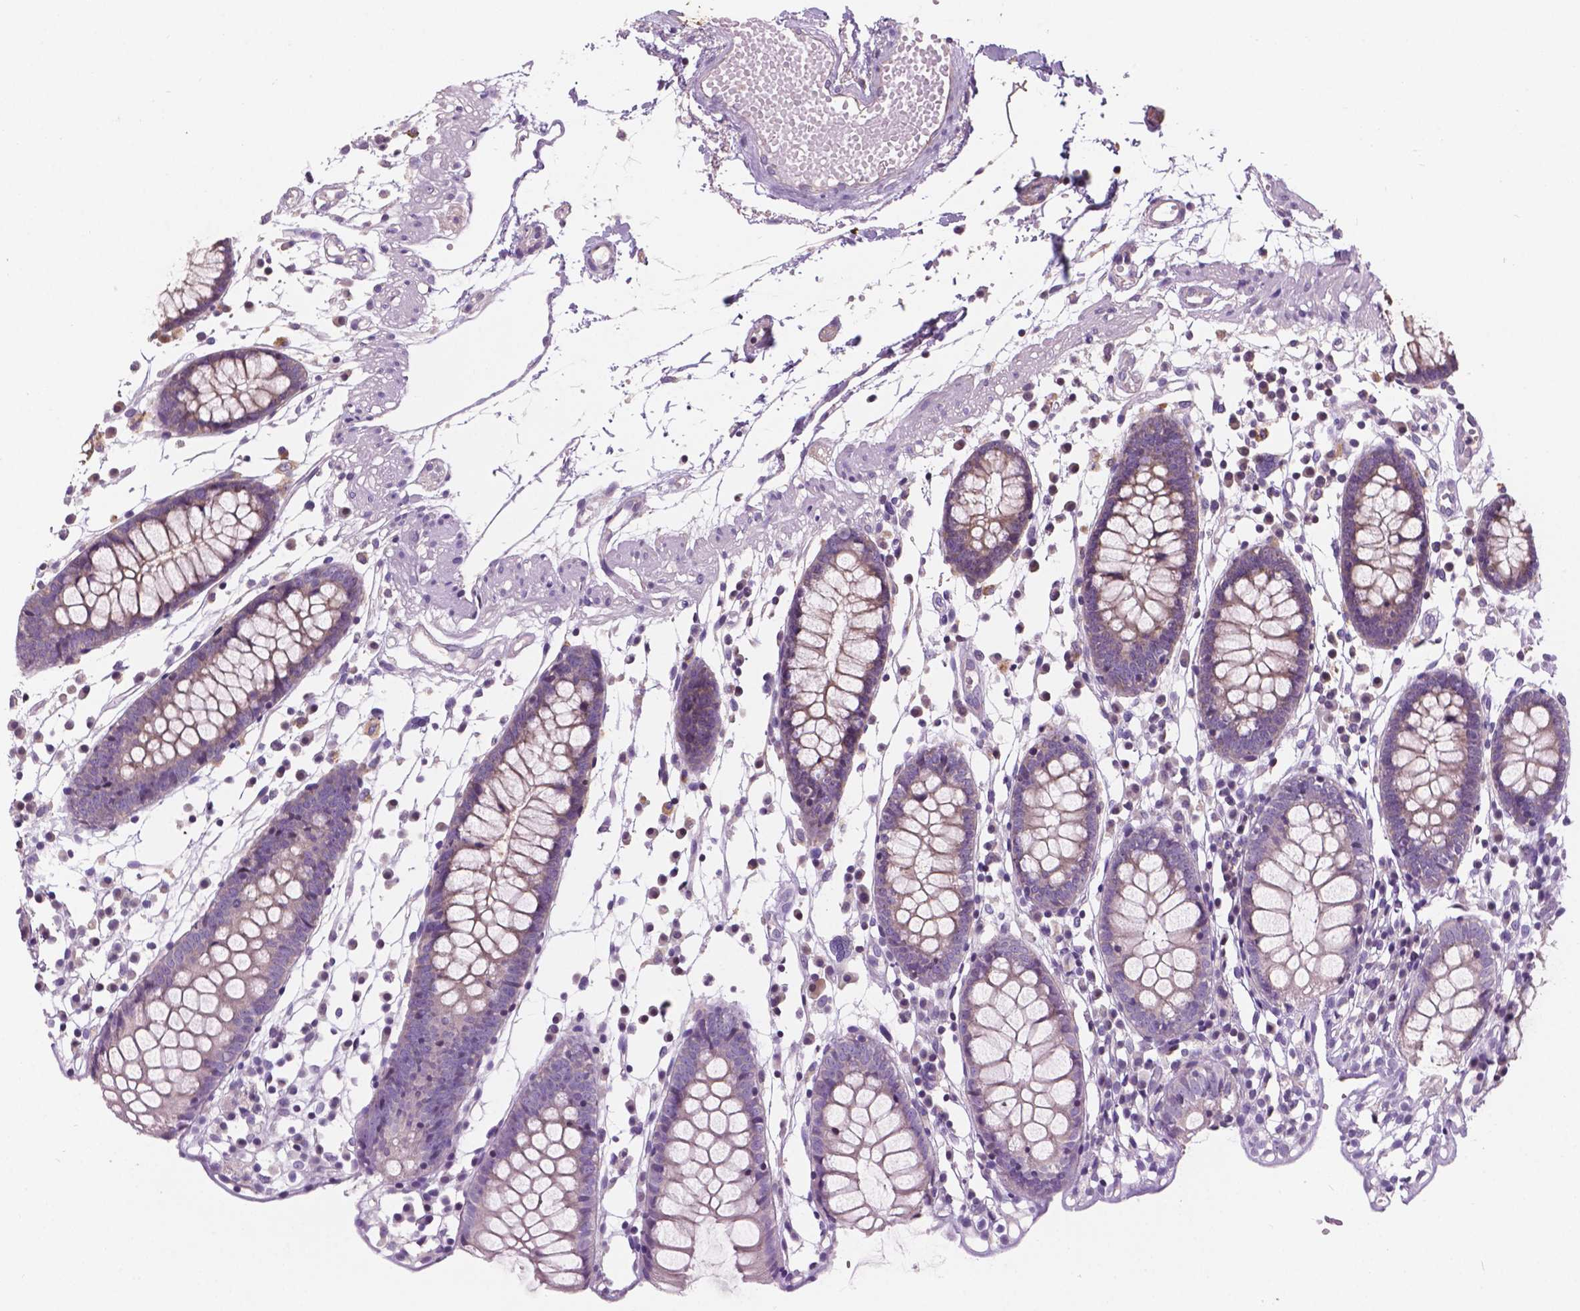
{"staining": {"intensity": "weak", "quantity": "<25%", "location": "cytoplasmic/membranous"}, "tissue": "colon", "cell_type": "Endothelial cells", "image_type": "normal", "snomed": [{"axis": "morphology", "description": "Normal tissue, NOS"}, {"axis": "morphology", "description": "Adenocarcinoma, NOS"}, {"axis": "topography", "description": "Colon"}], "caption": "Histopathology image shows no protein expression in endothelial cells of normal colon.", "gene": "SBSN", "patient": {"sex": "male", "age": 83}}